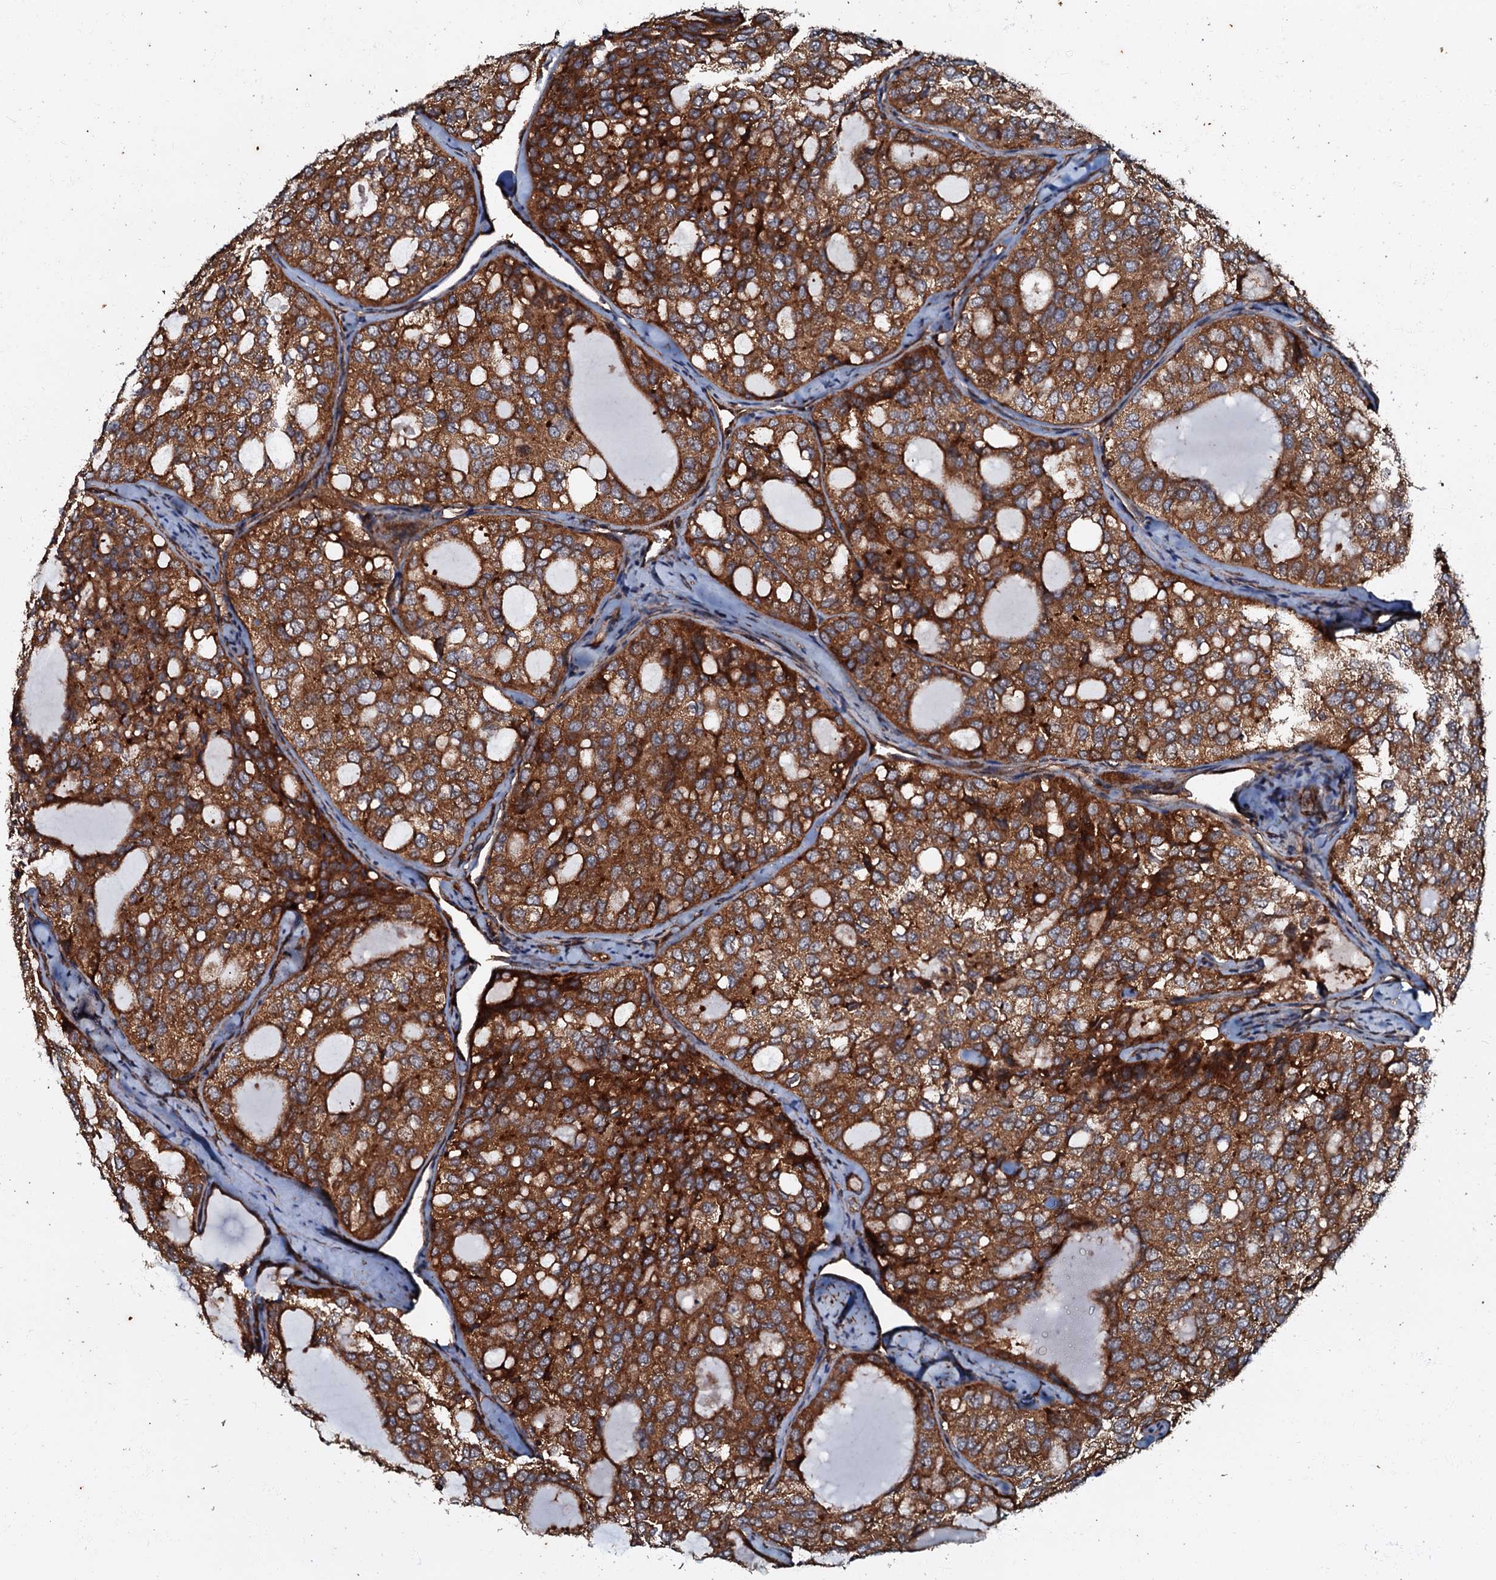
{"staining": {"intensity": "strong", "quantity": ">75%", "location": "cytoplasmic/membranous"}, "tissue": "thyroid cancer", "cell_type": "Tumor cells", "image_type": "cancer", "snomed": [{"axis": "morphology", "description": "Follicular adenoma carcinoma, NOS"}, {"axis": "topography", "description": "Thyroid gland"}], "caption": "Protein staining displays strong cytoplasmic/membranous positivity in about >75% of tumor cells in thyroid cancer (follicular adenoma carcinoma).", "gene": "BLOC1S6", "patient": {"sex": "male", "age": 75}}